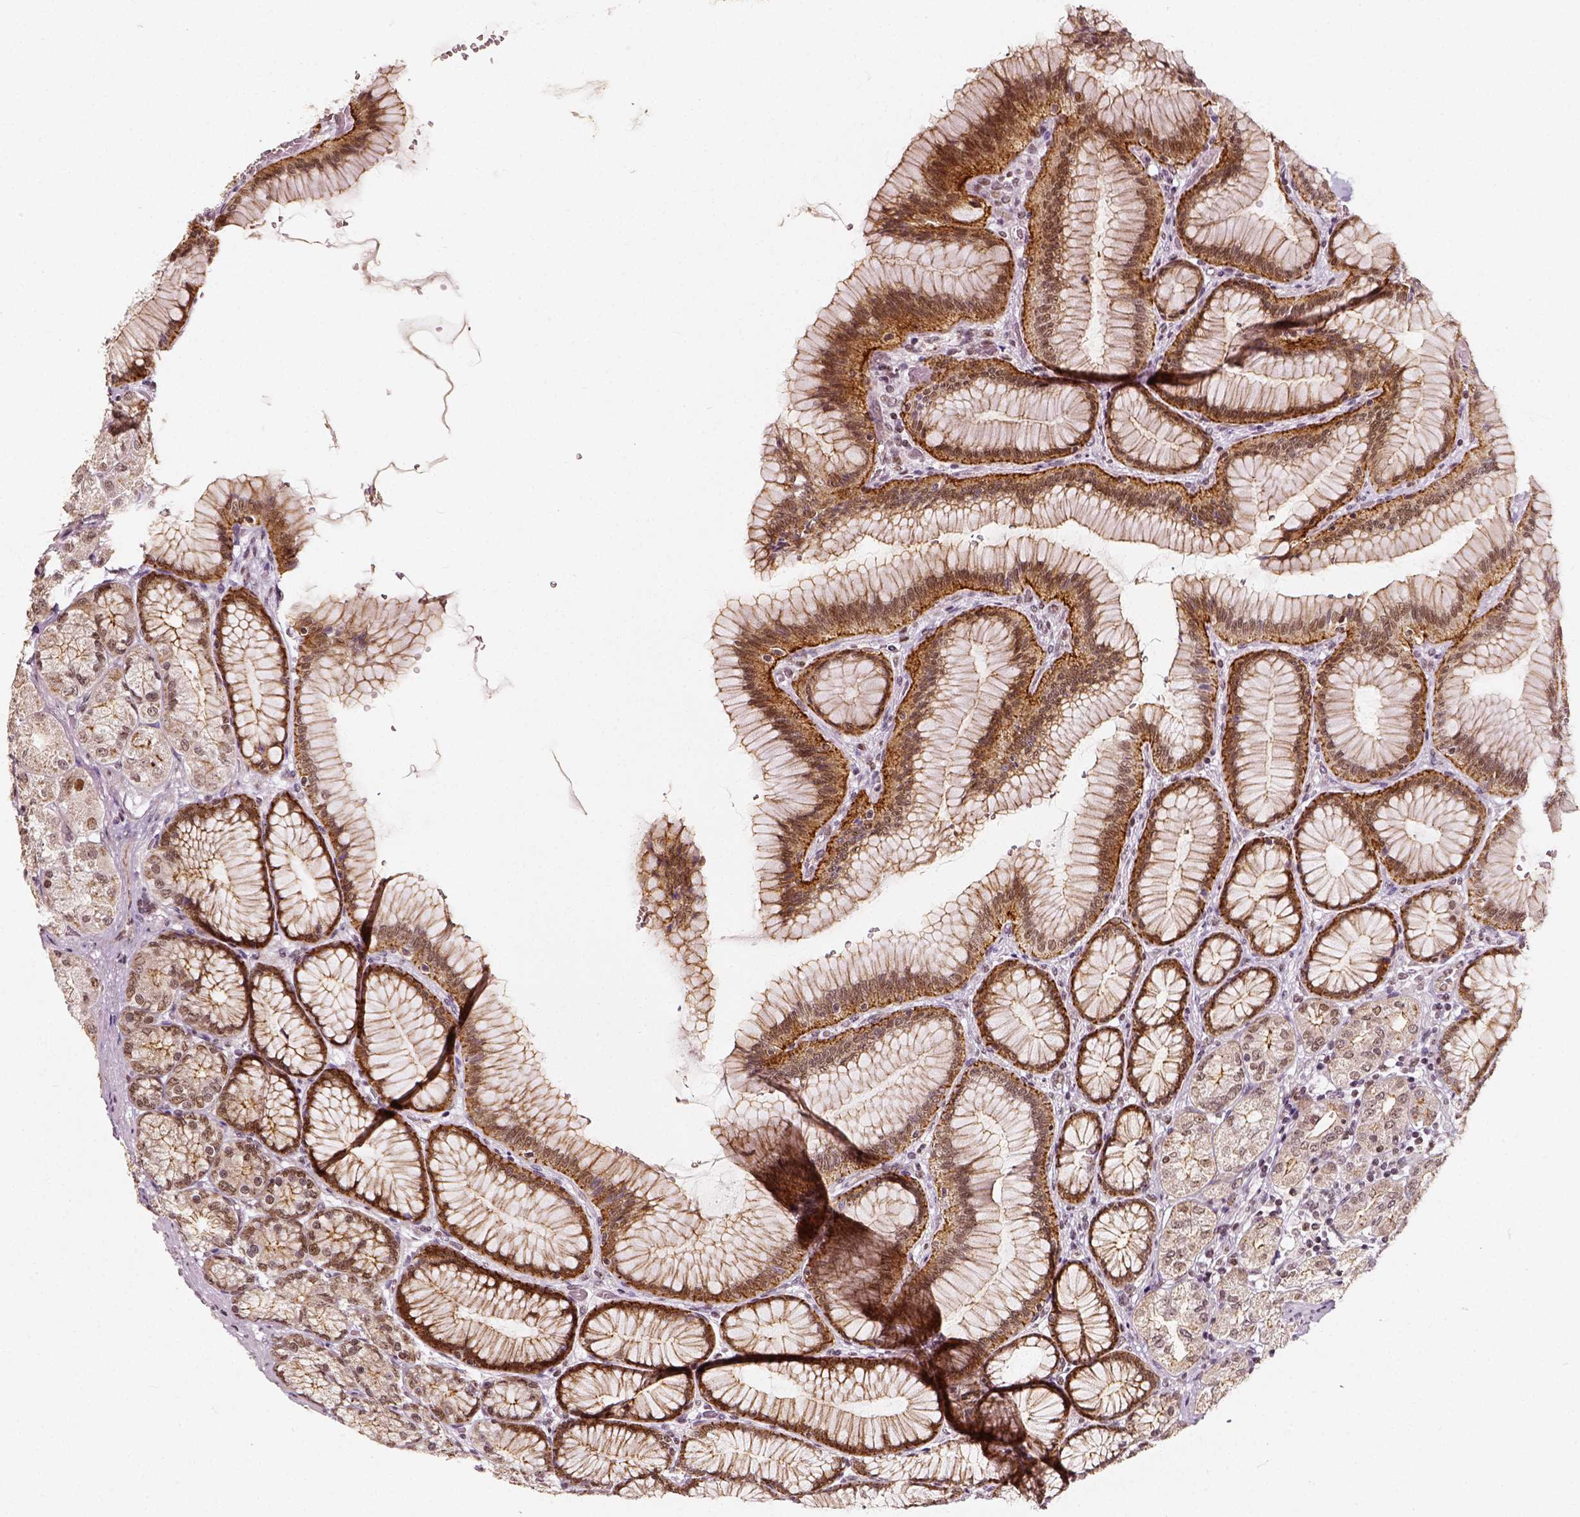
{"staining": {"intensity": "moderate", "quantity": ">75%", "location": "cytoplasmic/membranous,nuclear"}, "tissue": "stomach", "cell_type": "Glandular cells", "image_type": "normal", "snomed": [{"axis": "morphology", "description": "Normal tissue, NOS"}, {"axis": "morphology", "description": "Adenocarcinoma, NOS"}, {"axis": "morphology", "description": "Adenocarcinoma, High grade"}, {"axis": "topography", "description": "Stomach, upper"}, {"axis": "topography", "description": "Stomach"}], "caption": "Immunohistochemistry (DAB (3,3'-diaminobenzidine)) staining of benign stomach exhibits moderate cytoplasmic/membranous,nuclear protein positivity in about >75% of glandular cells.", "gene": "NACC1", "patient": {"sex": "female", "age": 65}}